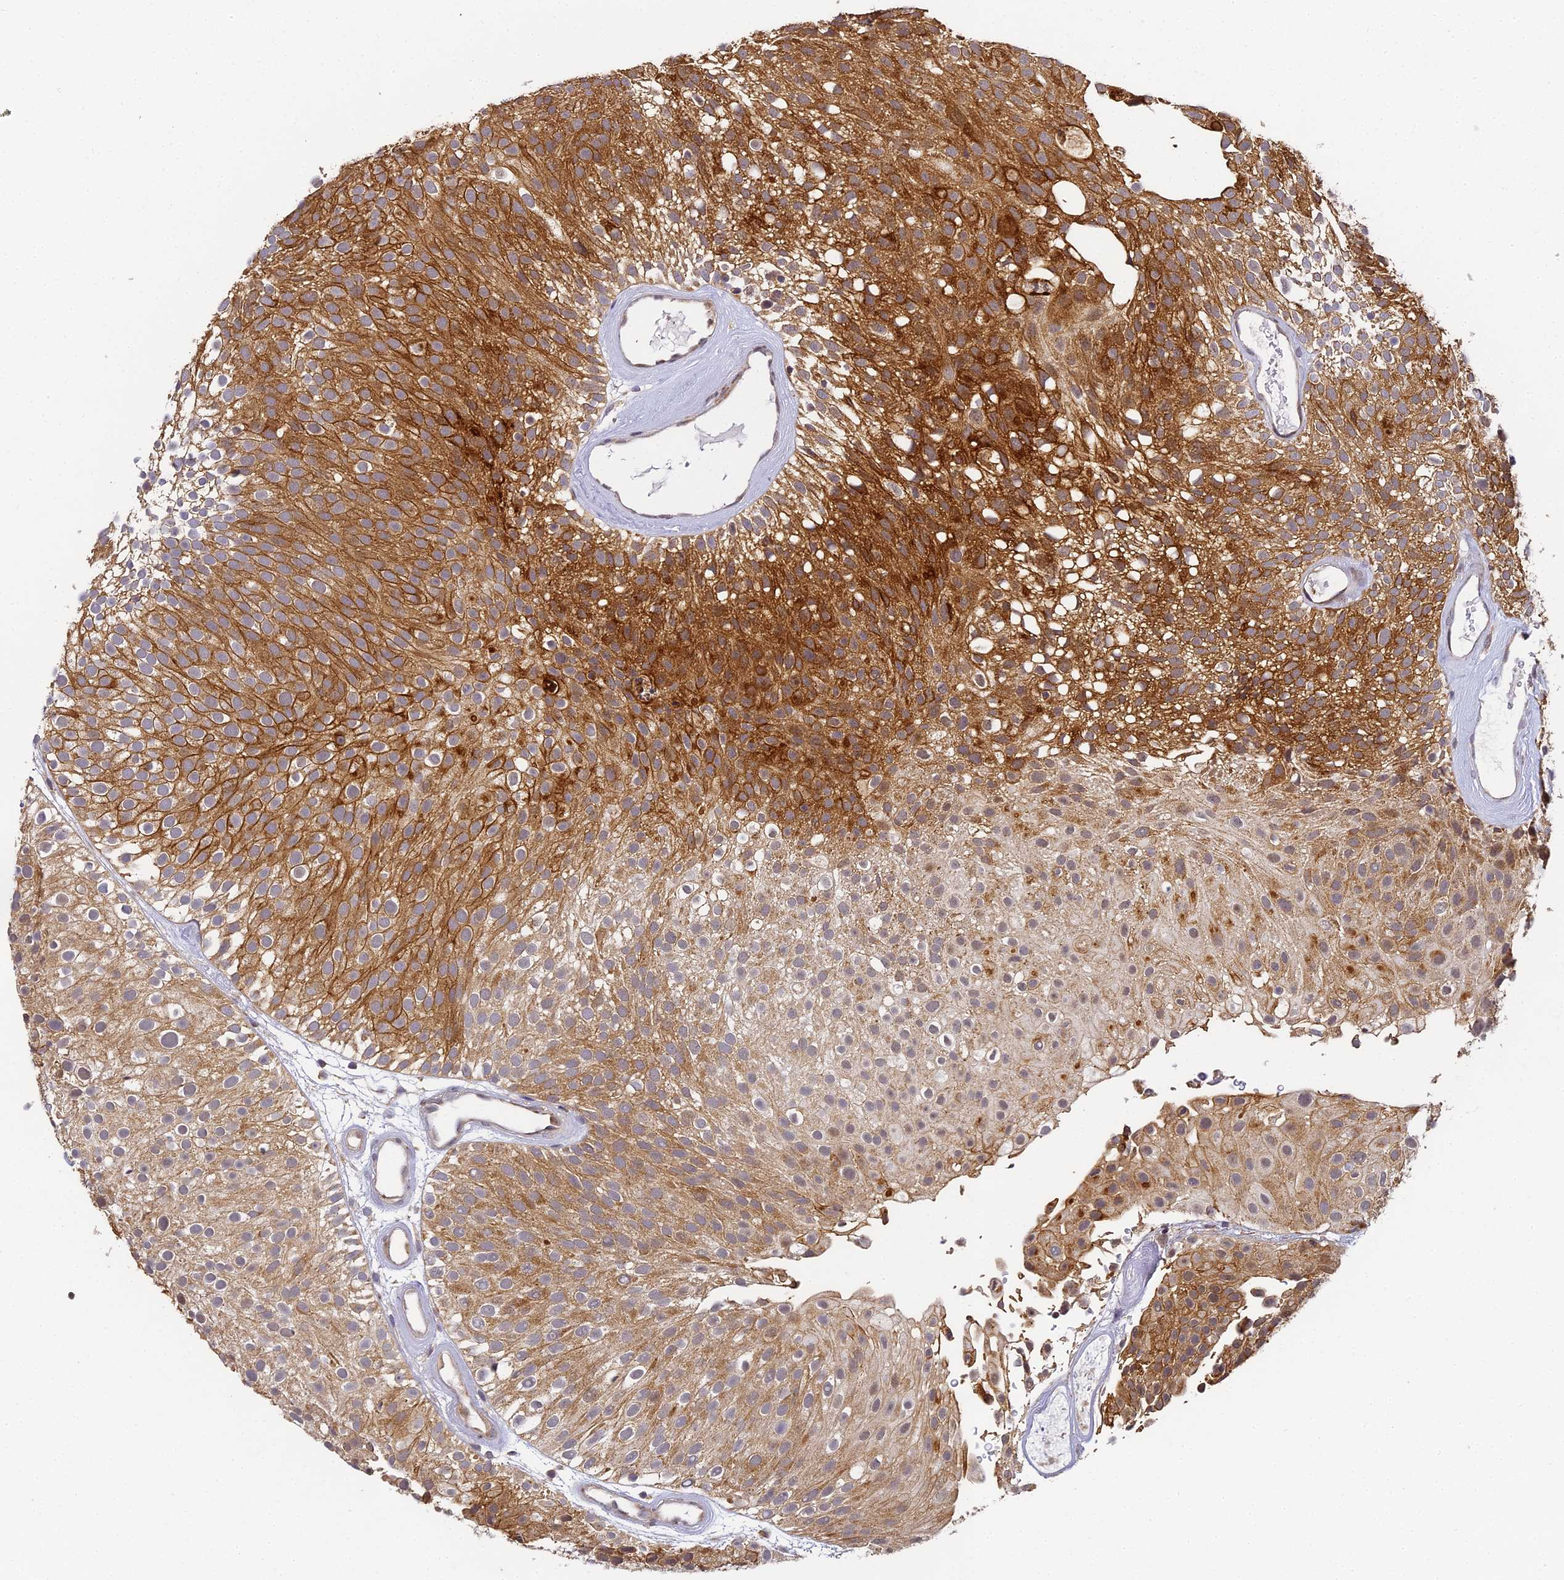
{"staining": {"intensity": "strong", "quantity": ">75%", "location": "cytoplasmic/membranous"}, "tissue": "urothelial cancer", "cell_type": "Tumor cells", "image_type": "cancer", "snomed": [{"axis": "morphology", "description": "Urothelial carcinoma, Low grade"}, {"axis": "topography", "description": "Urinary bladder"}], "caption": "IHC (DAB (3,3'-diaminobenzidine)) staining of human urothelial cancer demonstrates strong cytoplasmic/membranous protein staining in about >75% of tumor cells.", "gene": "DNAAF10", "patient": {"sex": "male", "age": 78}}